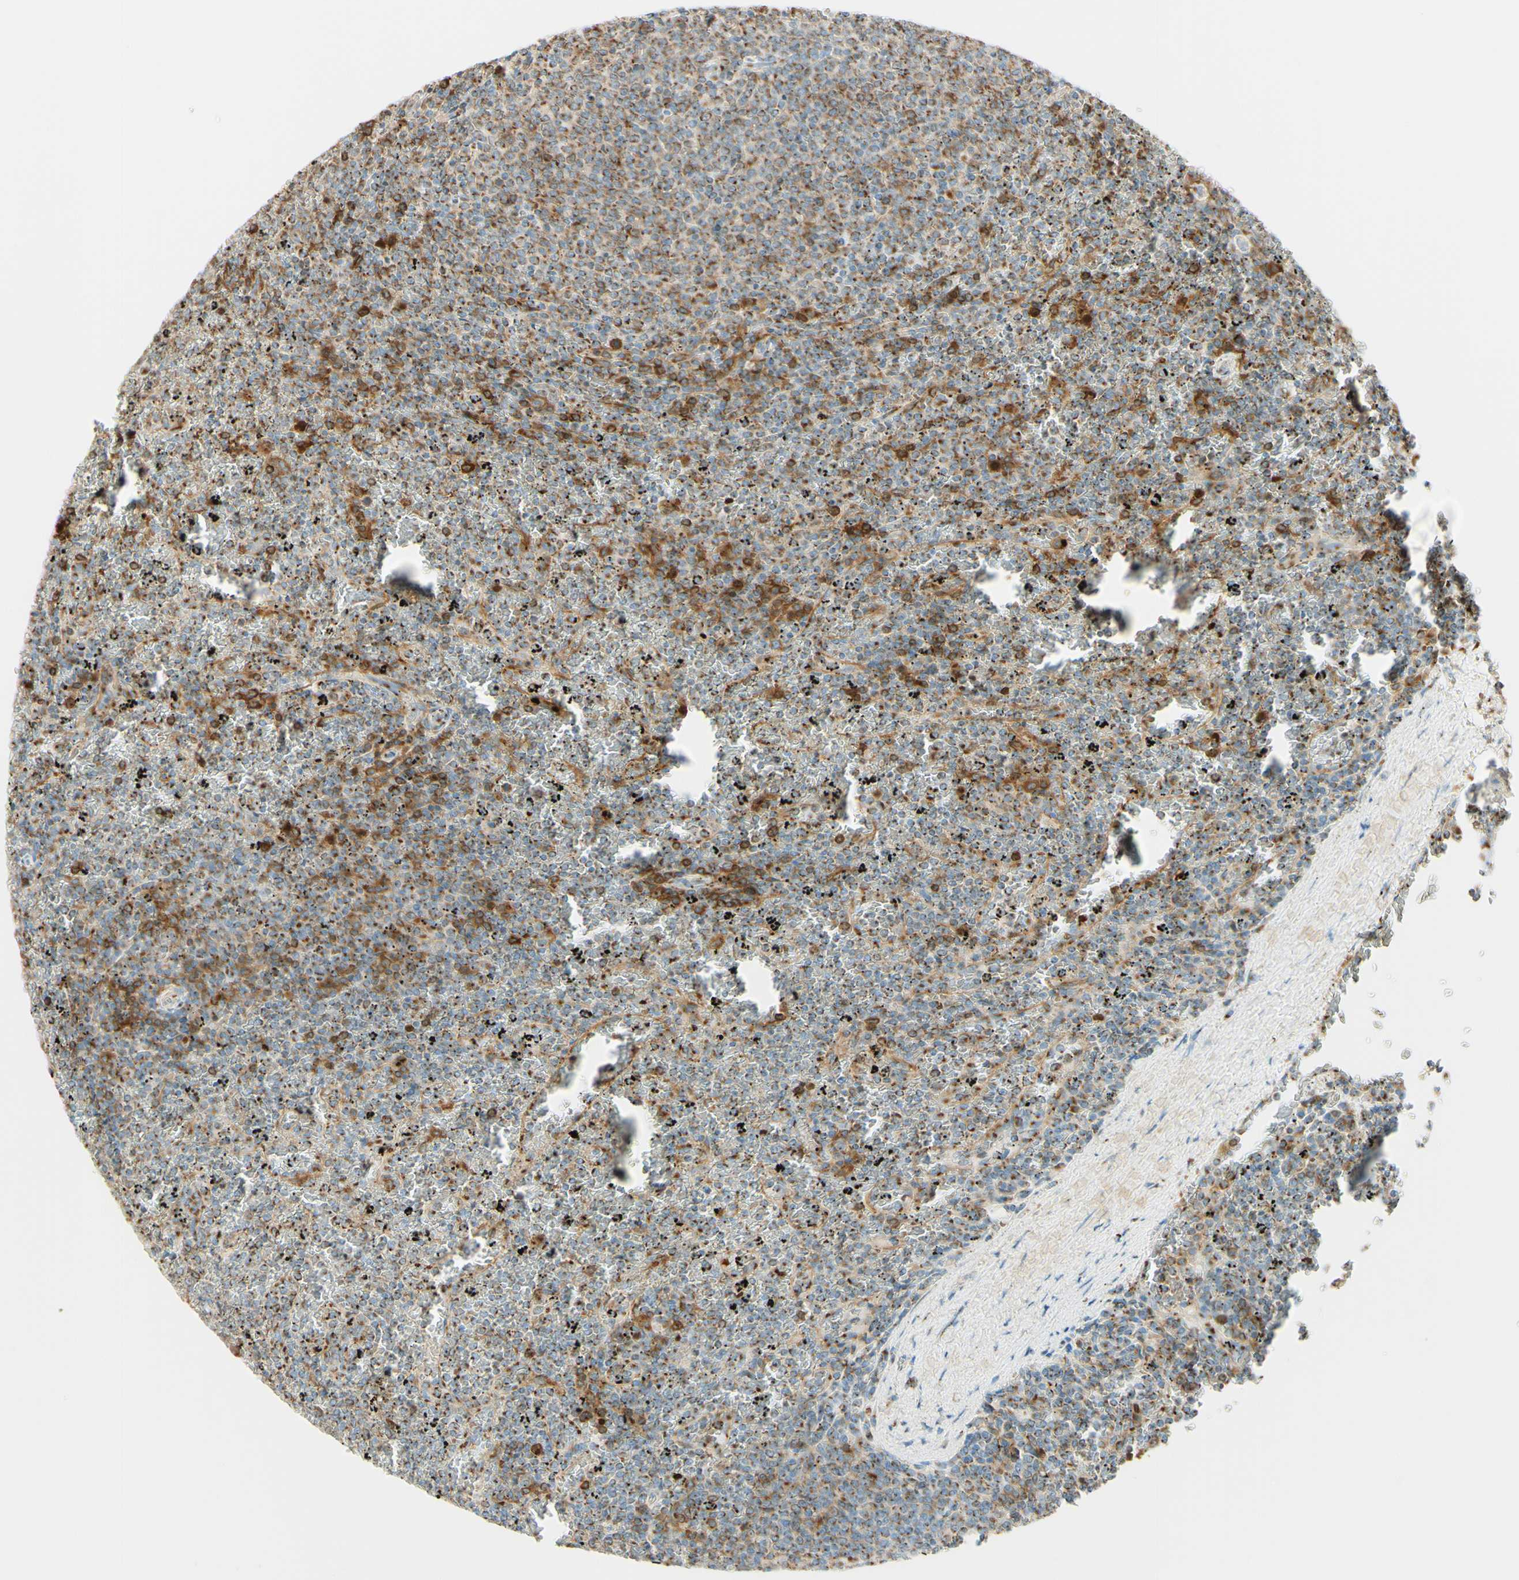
{"staining": {"intensity": "strong", "quantity": "25%-75%", "location": "cytoplasmic/membranous"}, "tissue": "lymphoma", "cell_type": "Tumor cells", "image_type": "cancer", "snomed": [{"axis": "morphology", "description": "Malignant lymphoma, non-Hodgkin's type, Low grade"}, {"axis": "topography", "description": "Spleen"}], "caption": "Tumor cells demonstrate high levels of strong cytoplasmic/membranous staining in approximately 25%-75% of cells in low-grade malignant lymphoma, non-Hodgkin's type. (brown staining indicates protein expression, while blue staining denotes nuclei).", "gene": "GOLGB1", "patient": {"sex": "female", "age": 77}}